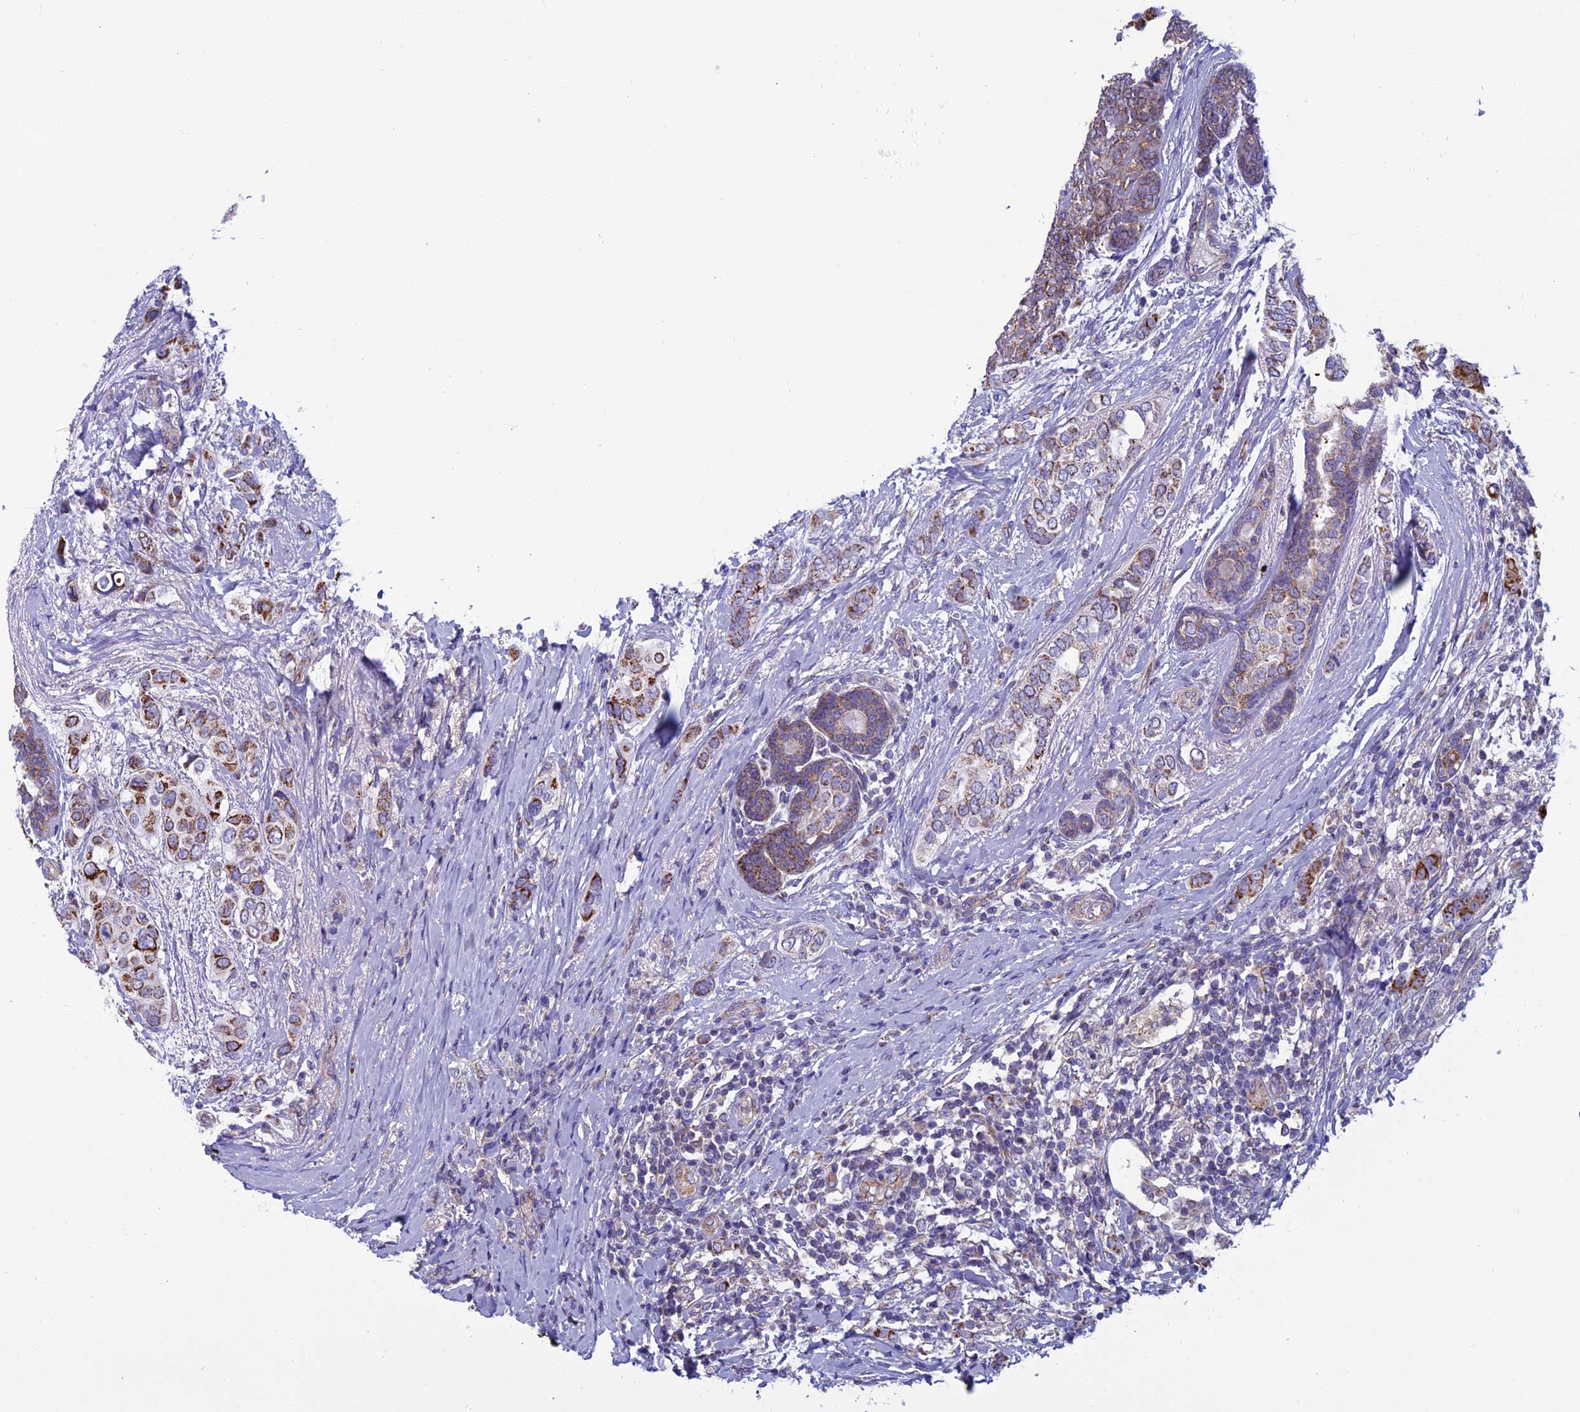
{"staining": {"intensity": "moderate", "quantity": ">75%", "location": "cytoplasmic/membranous"}, "tissue": "breast cancer", "cell_type": "Tumor cells", "image_type": "cancer", "snomed": [{"axis": "morphology", "description": "Lobular carcinoma"}, {"axis": "topography", "description": "Breast"}], "caption": "The micrograph exhibits immunohistochemical staining of breast cancer (lobular carcinoma). There is moderate cytoplasmic/membranous positivity is appreciated in about >75% of tumor cells.", "gene": "MFSD12", "patient": {"sex": "female", "age": 51}}